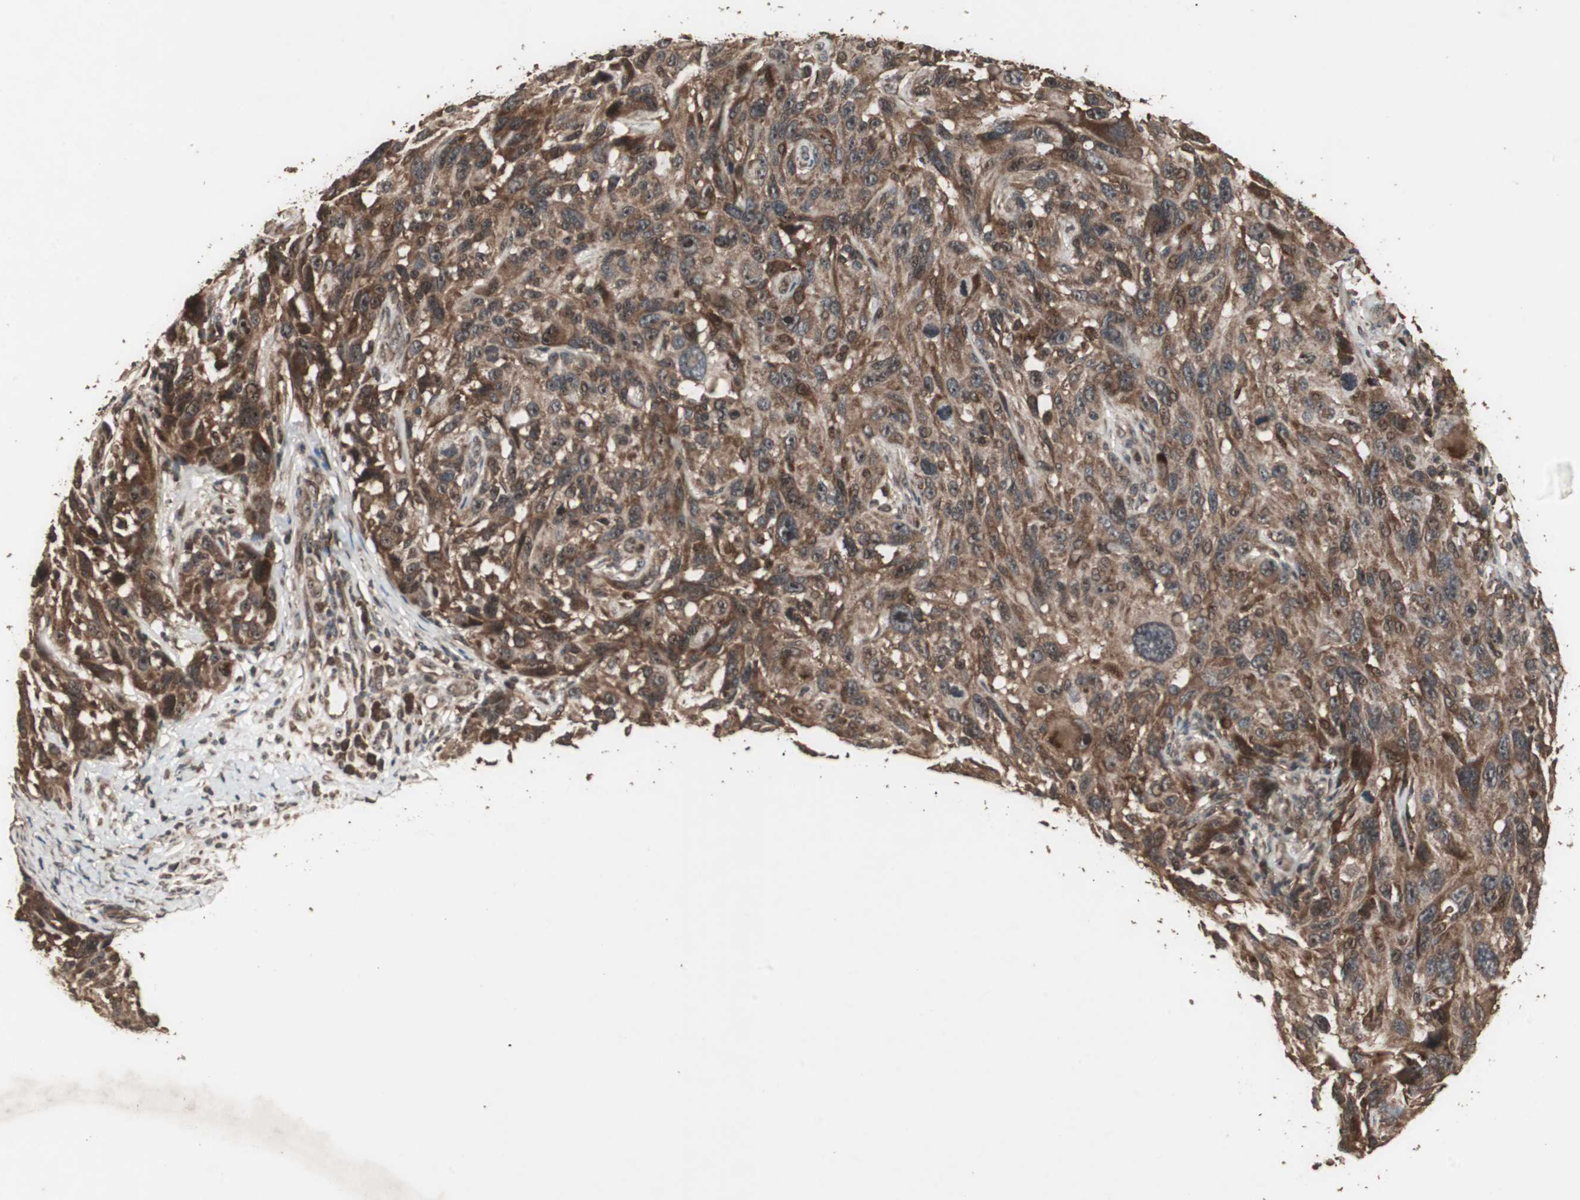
{"staining": {"intensity": "strong", "quantity": ">75%", "location": "cytoplasmic/membranous"}, "tissue": "melanoma", "cell_type": "Tumor cells", "image_type": "cancer", "snomed": [{"axis": "morphology", "description": "Malignant melanoma, NOS"}, {"axis": "topography", "description": "Skin"}], "caption": "Melanoma stained for a protein exhibits strong cytoplasmic/membranous positivity in tumor cells. (DAB (3,3'-diaminobenzidine) = brown stain, brightfield microscopy at high magnification).", "gene": "LAMTOR5", "patient": {"sex": "male", "age": 53}}